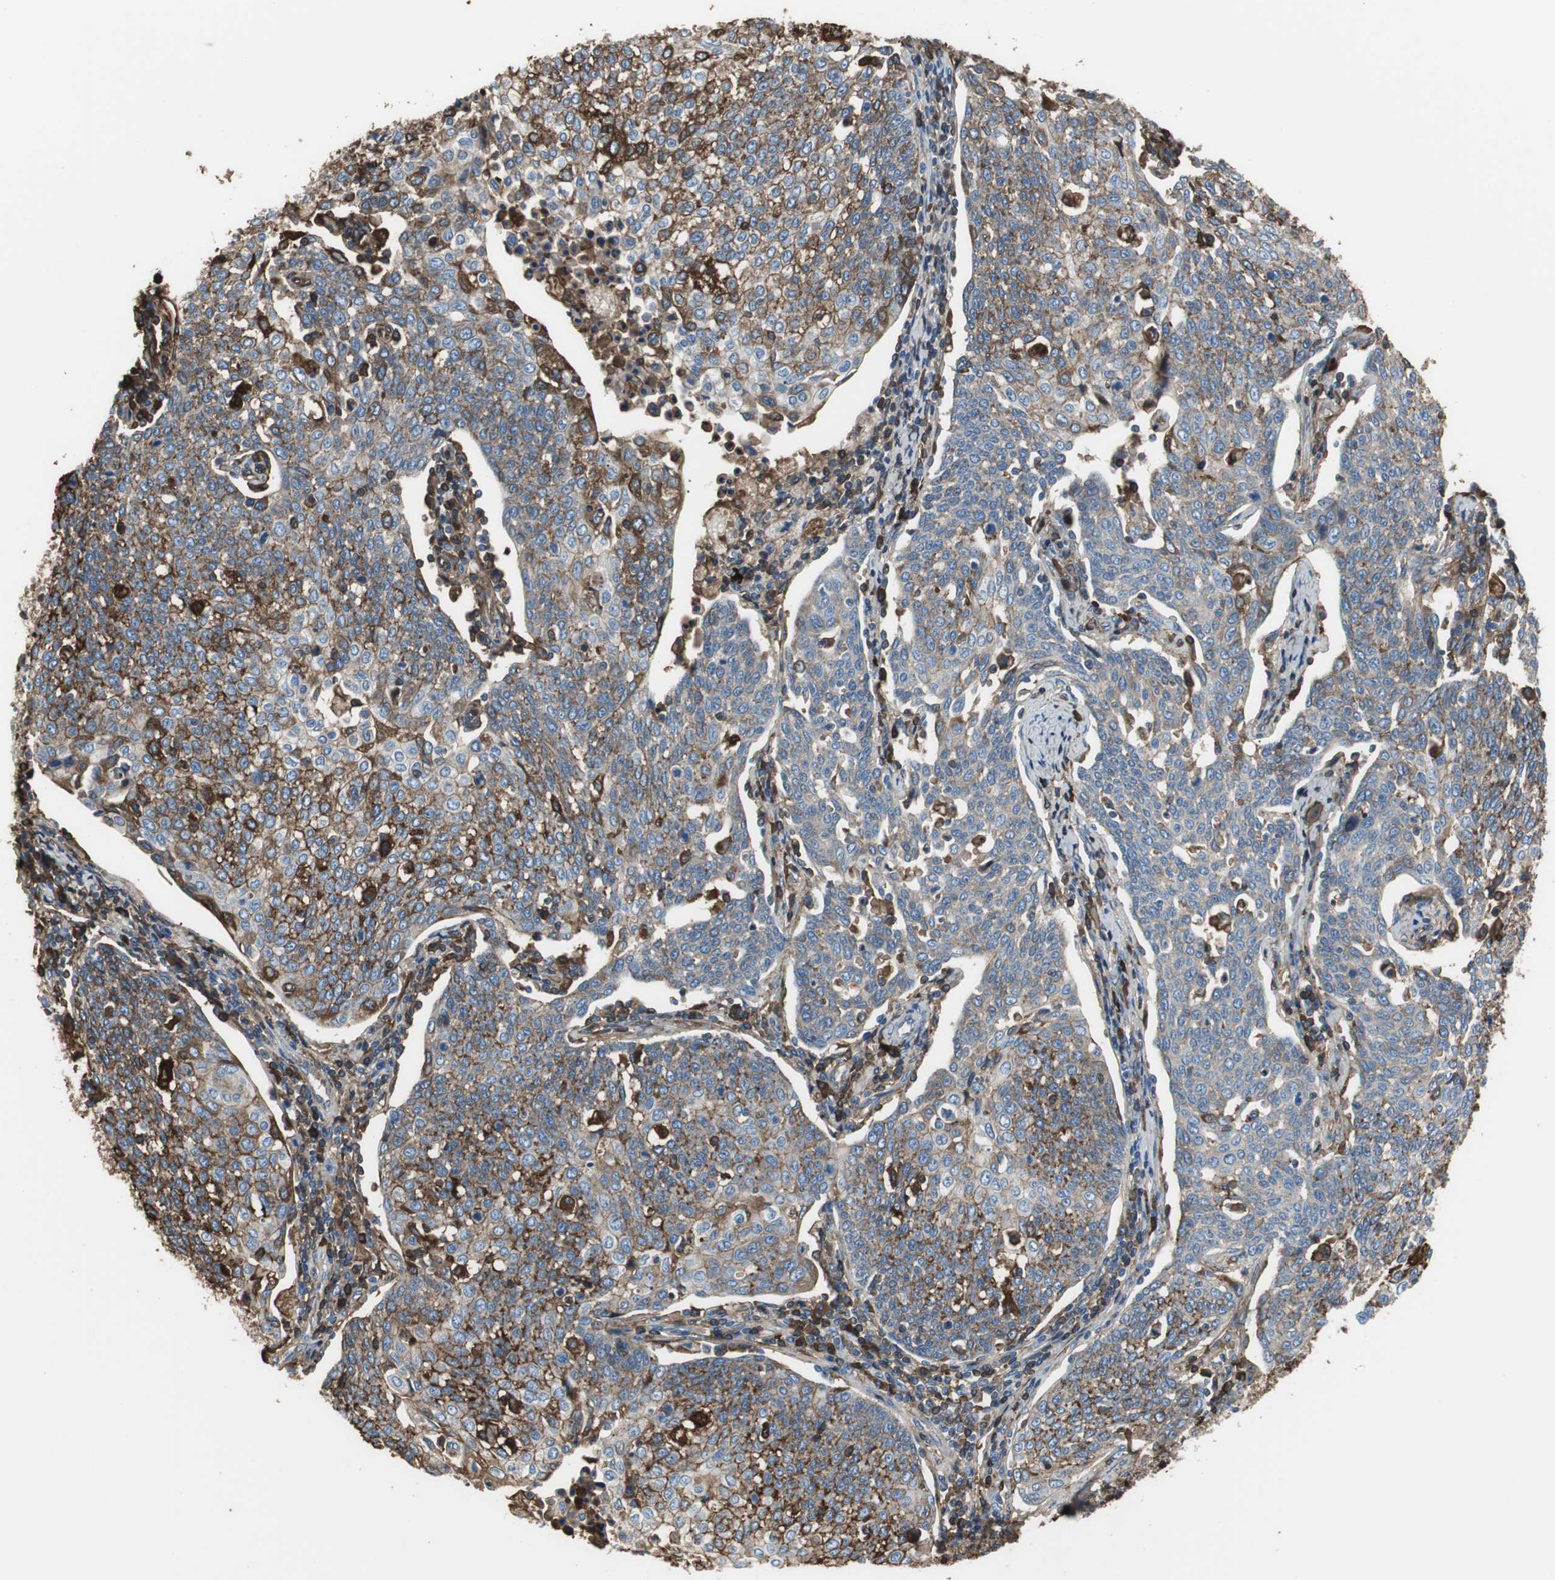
{"staining": {"intensity": "weak", "quantity": "25%-75%", "location": "cytoplasmic/membranous"}, "tissue": "cervical cancer", "cell_type": "Tumor cells", "image_type": "cancer", "snomed": [{"axis": "morphology", "description": "Squamous cell carcinoma, NOS"}, {"axis": "topography", "description": "Cervix"}], "caption": "Cervical cancer stained with IHC demonstrates weak cytoplasmic/membranous expression in approximately 25%-75% of tumor cells.", "gene": "IGHA1", "patient": {"sex": "female", "age": 34}}